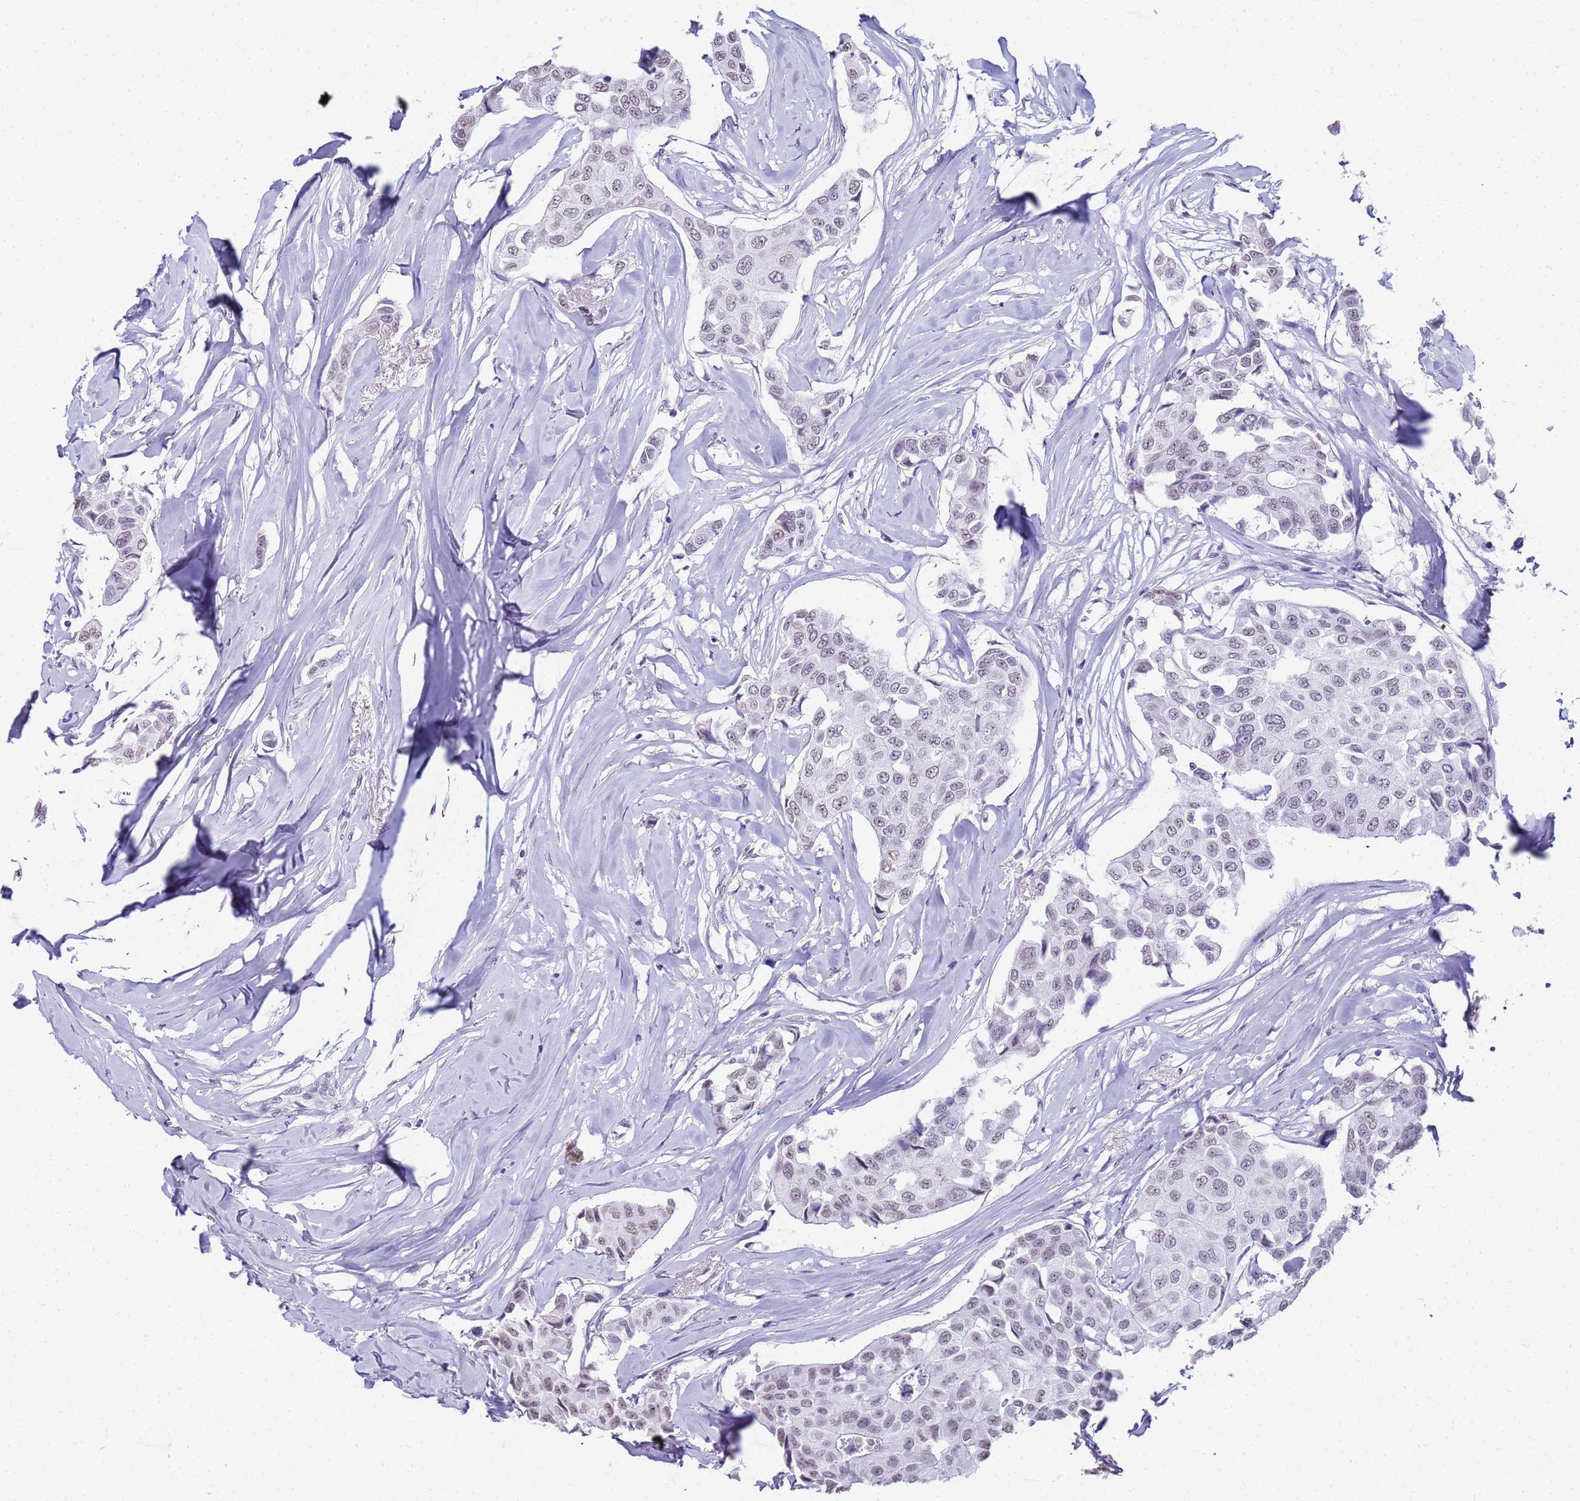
{"staining": {"intensity": "weak", "quantity": "25%-75%", "location": "nuclear"}, "tissue": "breast cancer", "cell_type": "Tumor cells", "image_type": "cancer", "snomed": [{"axis": "morphology", "description": "Duct carcinoma"}, {"axis": "topography", "description": "Breast"}], "caption": "Breast cancer (infiltrating ductal carcinoma) stained with IHC exhibits weak nuclear expression in about 25%-75% of tumor cells. The staining is performed using DAB brown chromogen to label protein expression. The nuclei are counter-stained blue using hematoxylin.", "gene": "SLC7A9", "patient": {"sex": "female", "age": 80}}